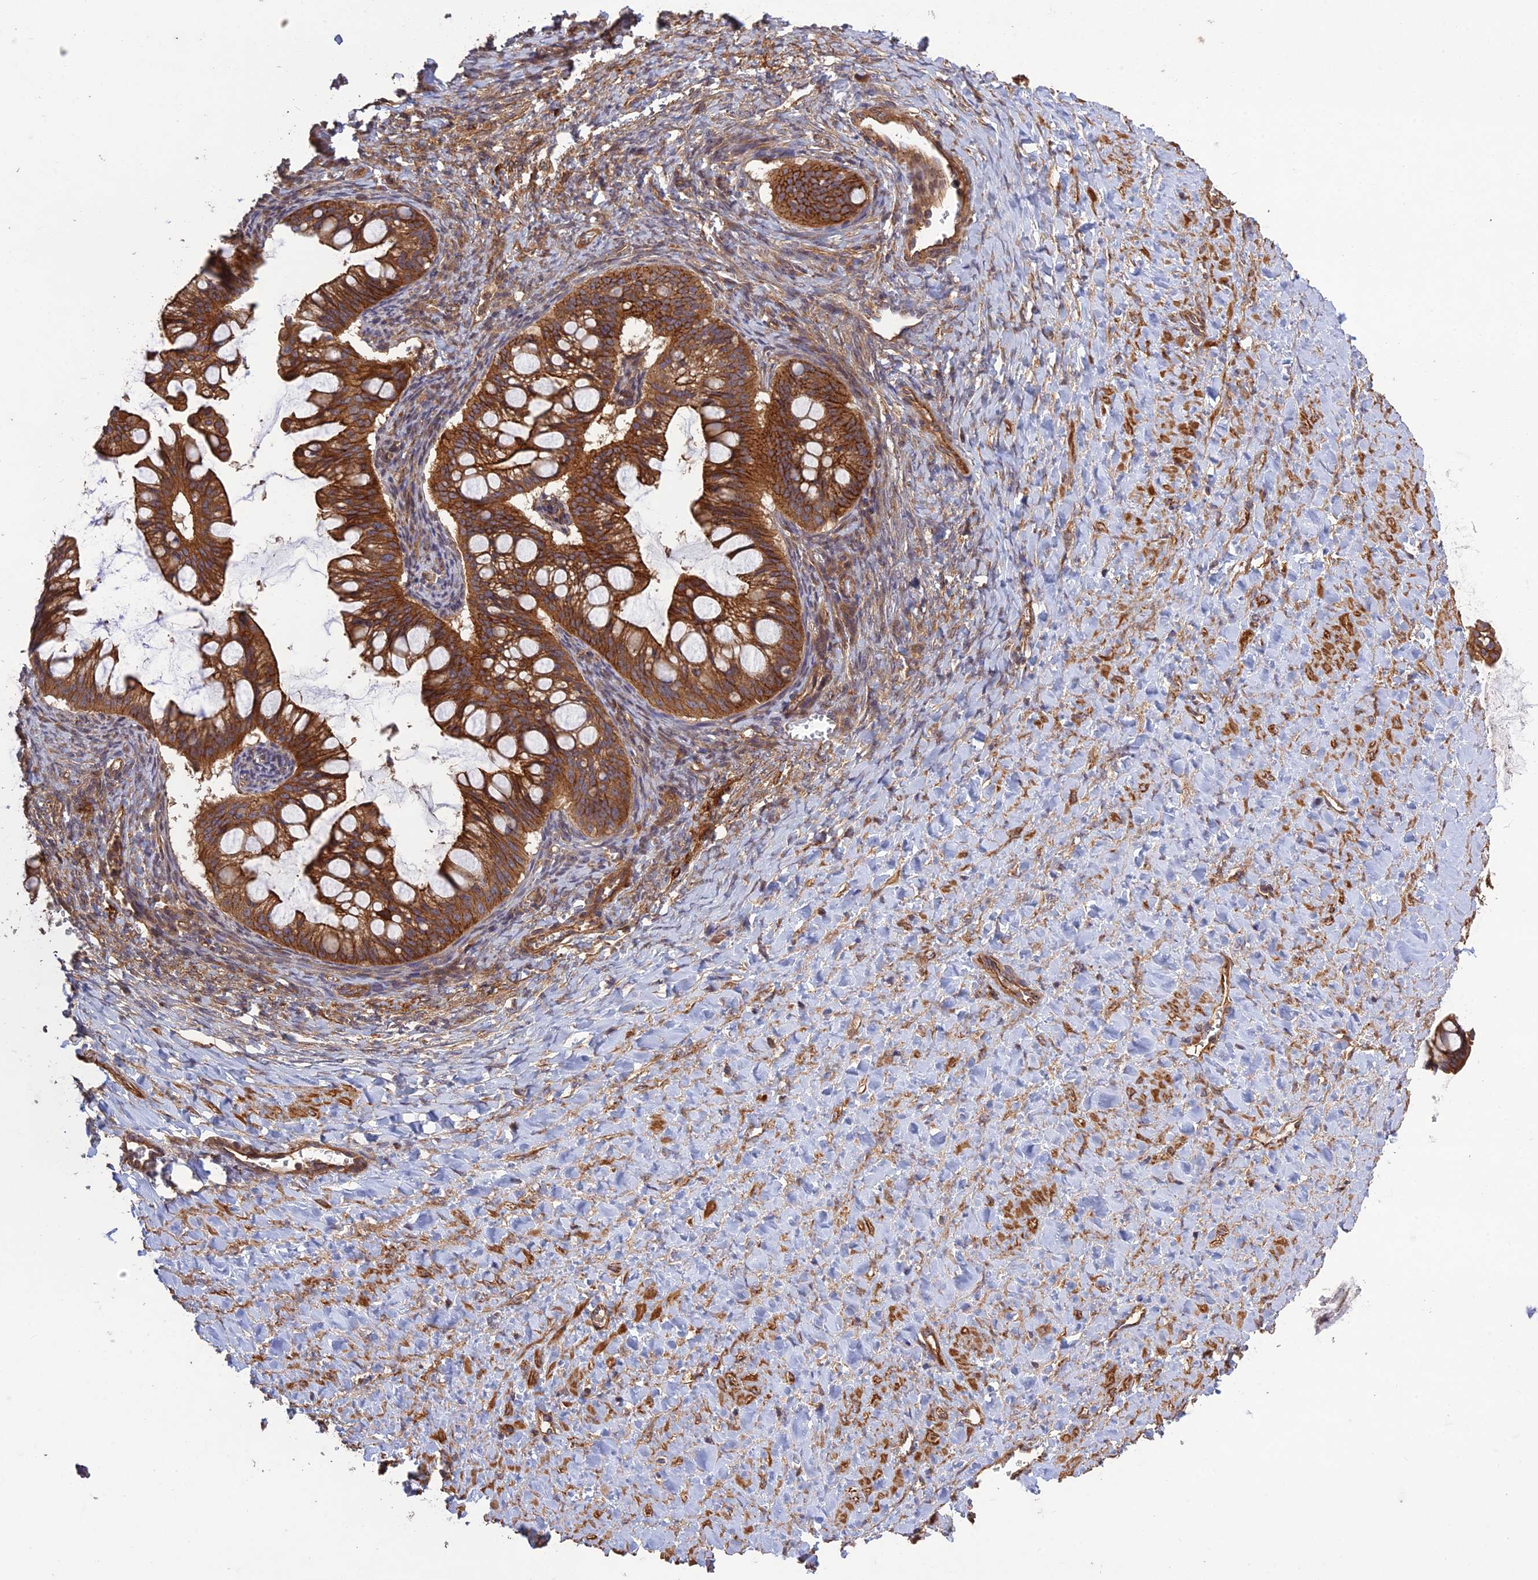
{"staining": {"intensity": "strong", "quantity": ">75%", "location": "cytoplasmic/membranous"}, "tissue": "ovarian cancer", "cell_type": "Tumor cells", "image_type": "cancer", "snomed": [{"axis": "morphology", "description": "Cystadenocarcinoma, mucinous, NOS"}, {"axis": "topography", "description": "Ovary"}], "caption": "Immunohistochemical staining of mucinous cystadenocarcinoma (ovarian) exhibits high levels of strong cytoplasmic/membranous protein positivity in approximately >75% of tumor cells.", "gene": "TMEM131L", "patient": {"sex": "female", "age": 73}}